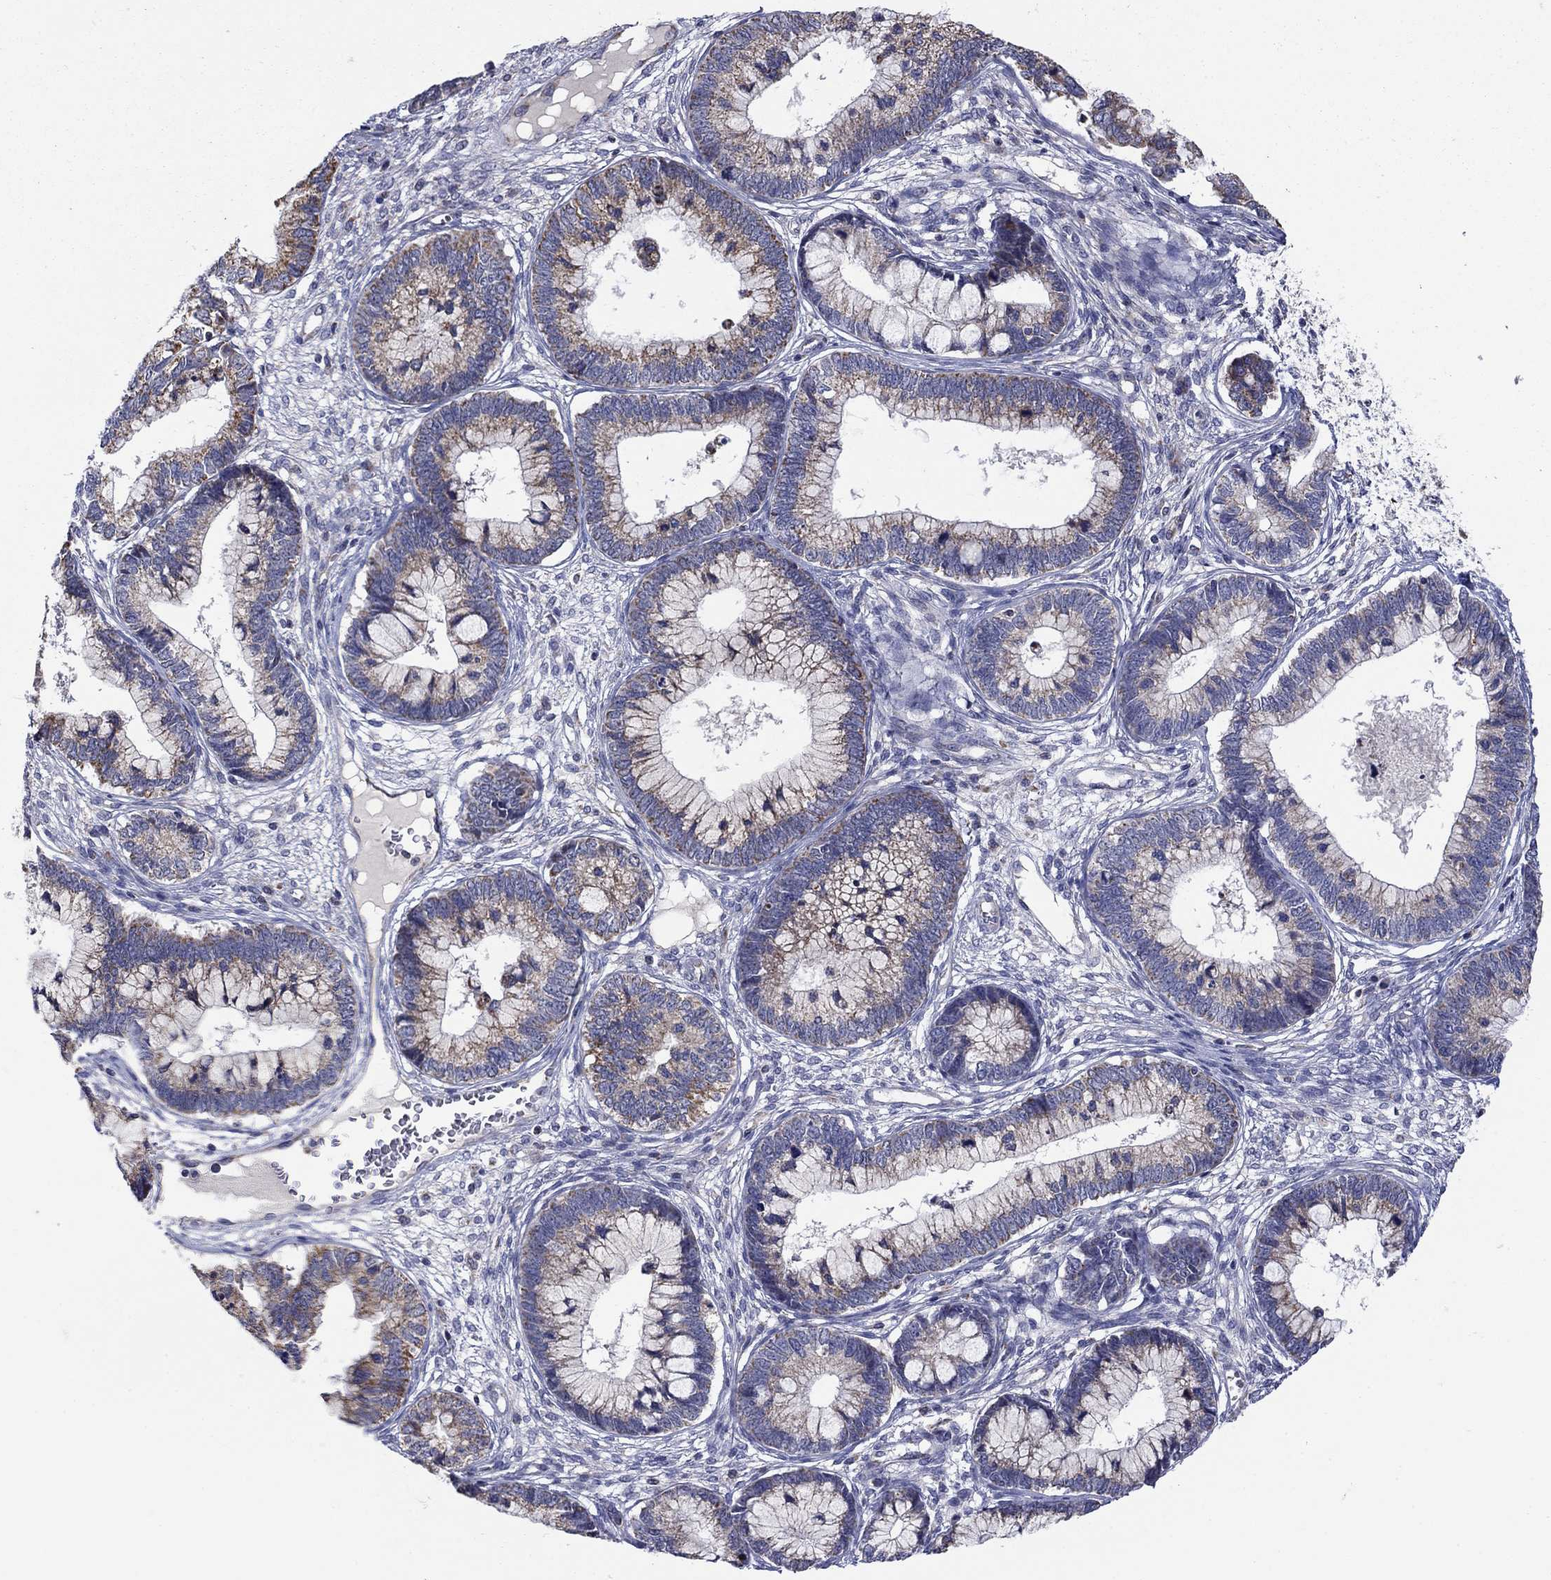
{"staining": {"intensity": "moderate", "quantity": "25%-75%", "location": "cytoplasmic/membranous"}, "tissue": "cervical cancer", "cell_type": "Tumor cells", "image_type": "cancer", "snomed": [{"axis": "morphology", "description": "Adenocarcinoma, NOS"}, {"axis": "topography", "description": "Cervix"}], "caption": "Immunohistochemical staining of human cervical adenocarcinoma shows moderate cytoplasmic/membranous protein staining in approximately 25%-75% of tumor cells.", "gene": "HPS5", "patient": {"sex": "female", "age": 44}}